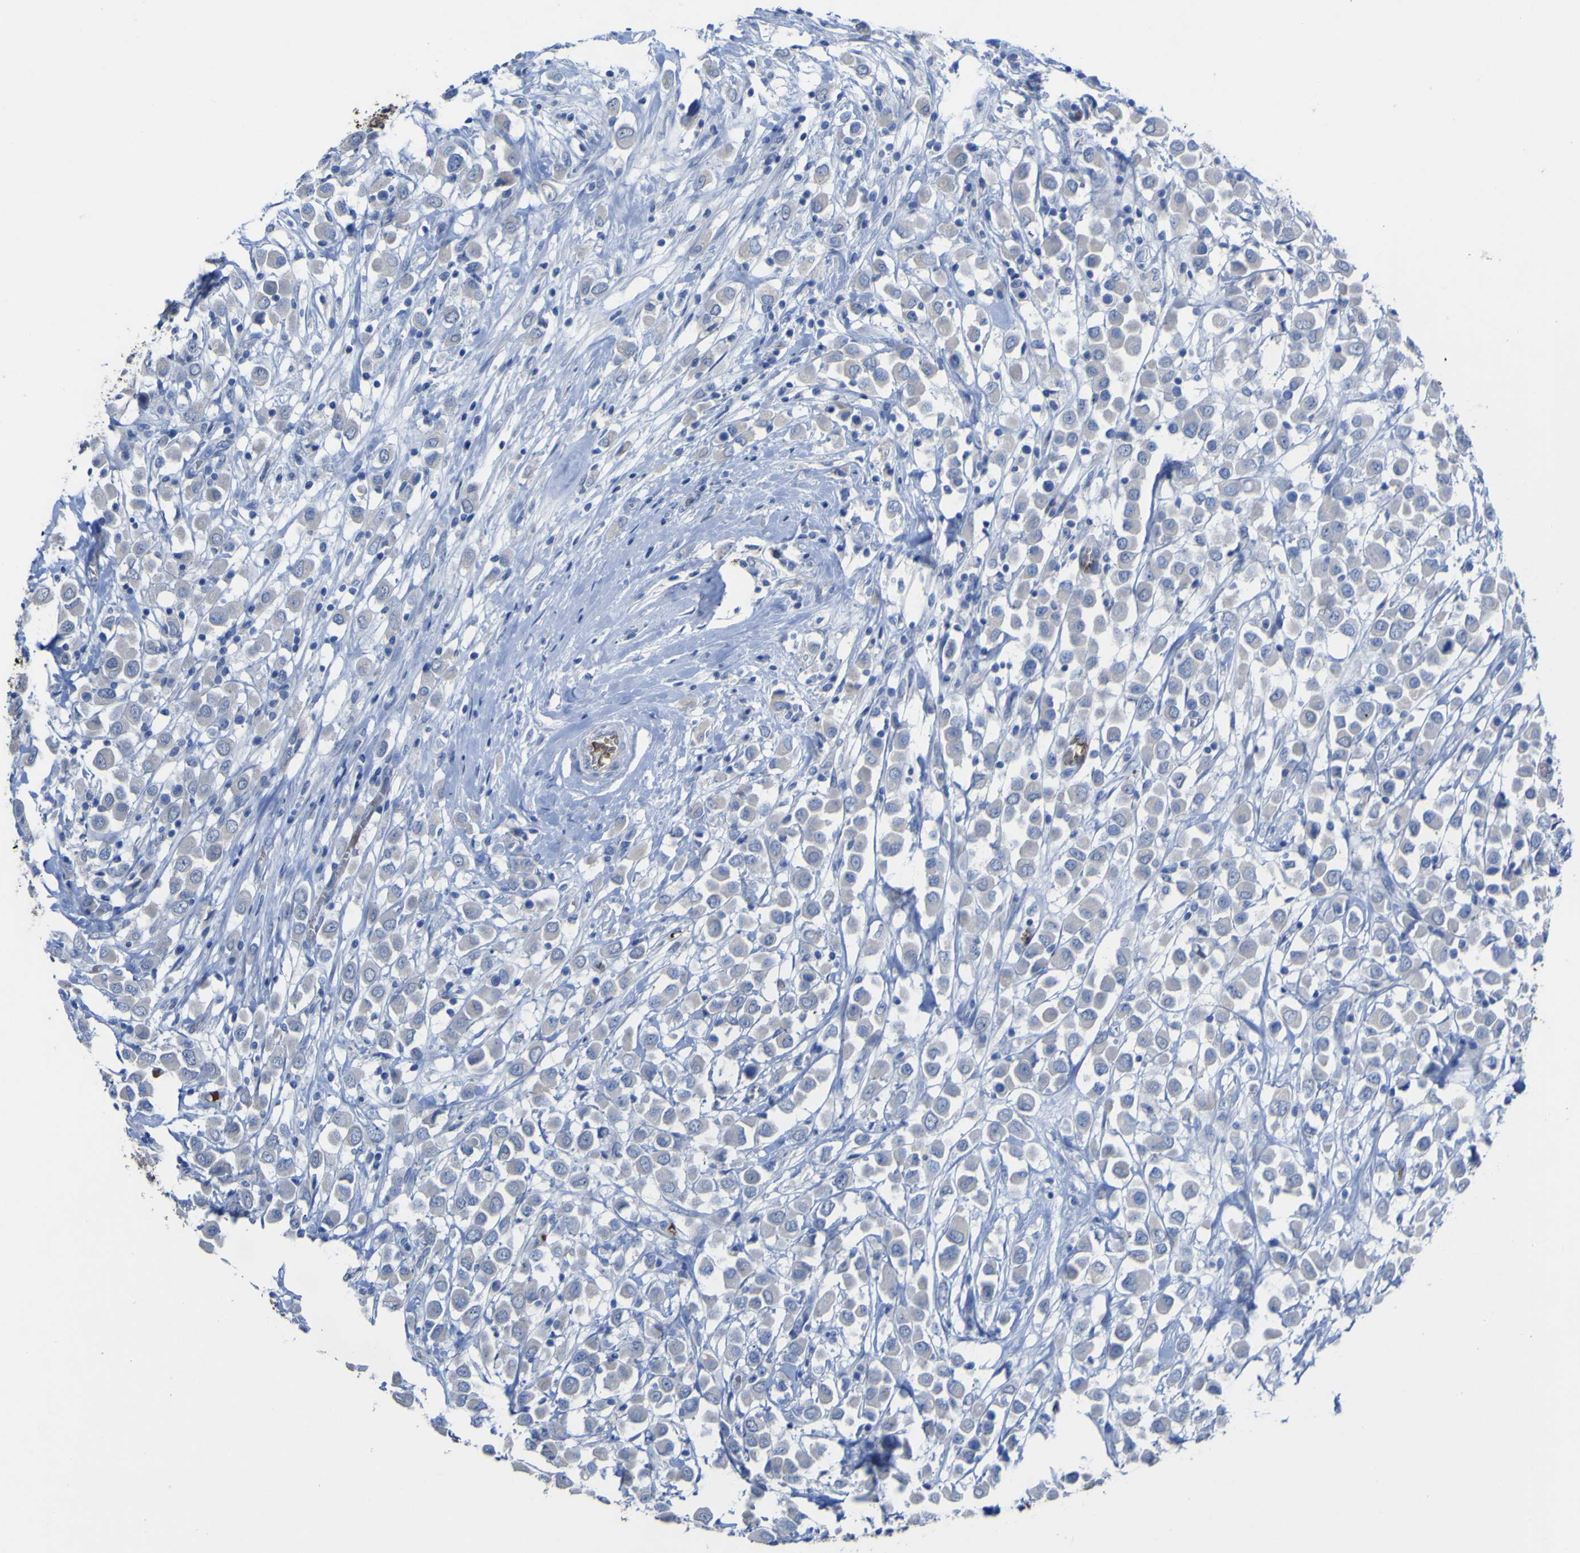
{"staining": {"intensity": "negative", "quantity": "none", "location": "none"}, "tissue": "breast cancer", "cell_type": "Tumor cells", "image_type": "cancer", "snomed": [{"axis": "morphology", "description": "Duct carcinoma"}, {"axis": "topography", "description": "Breast"}], "caption": "Breast infiltrating ductal carcinoma was stained to show a protein in brown. There is no significant expression in tumor cells.", "gene": "GCM1", "patient": {"sex": "female", "age": 61}}